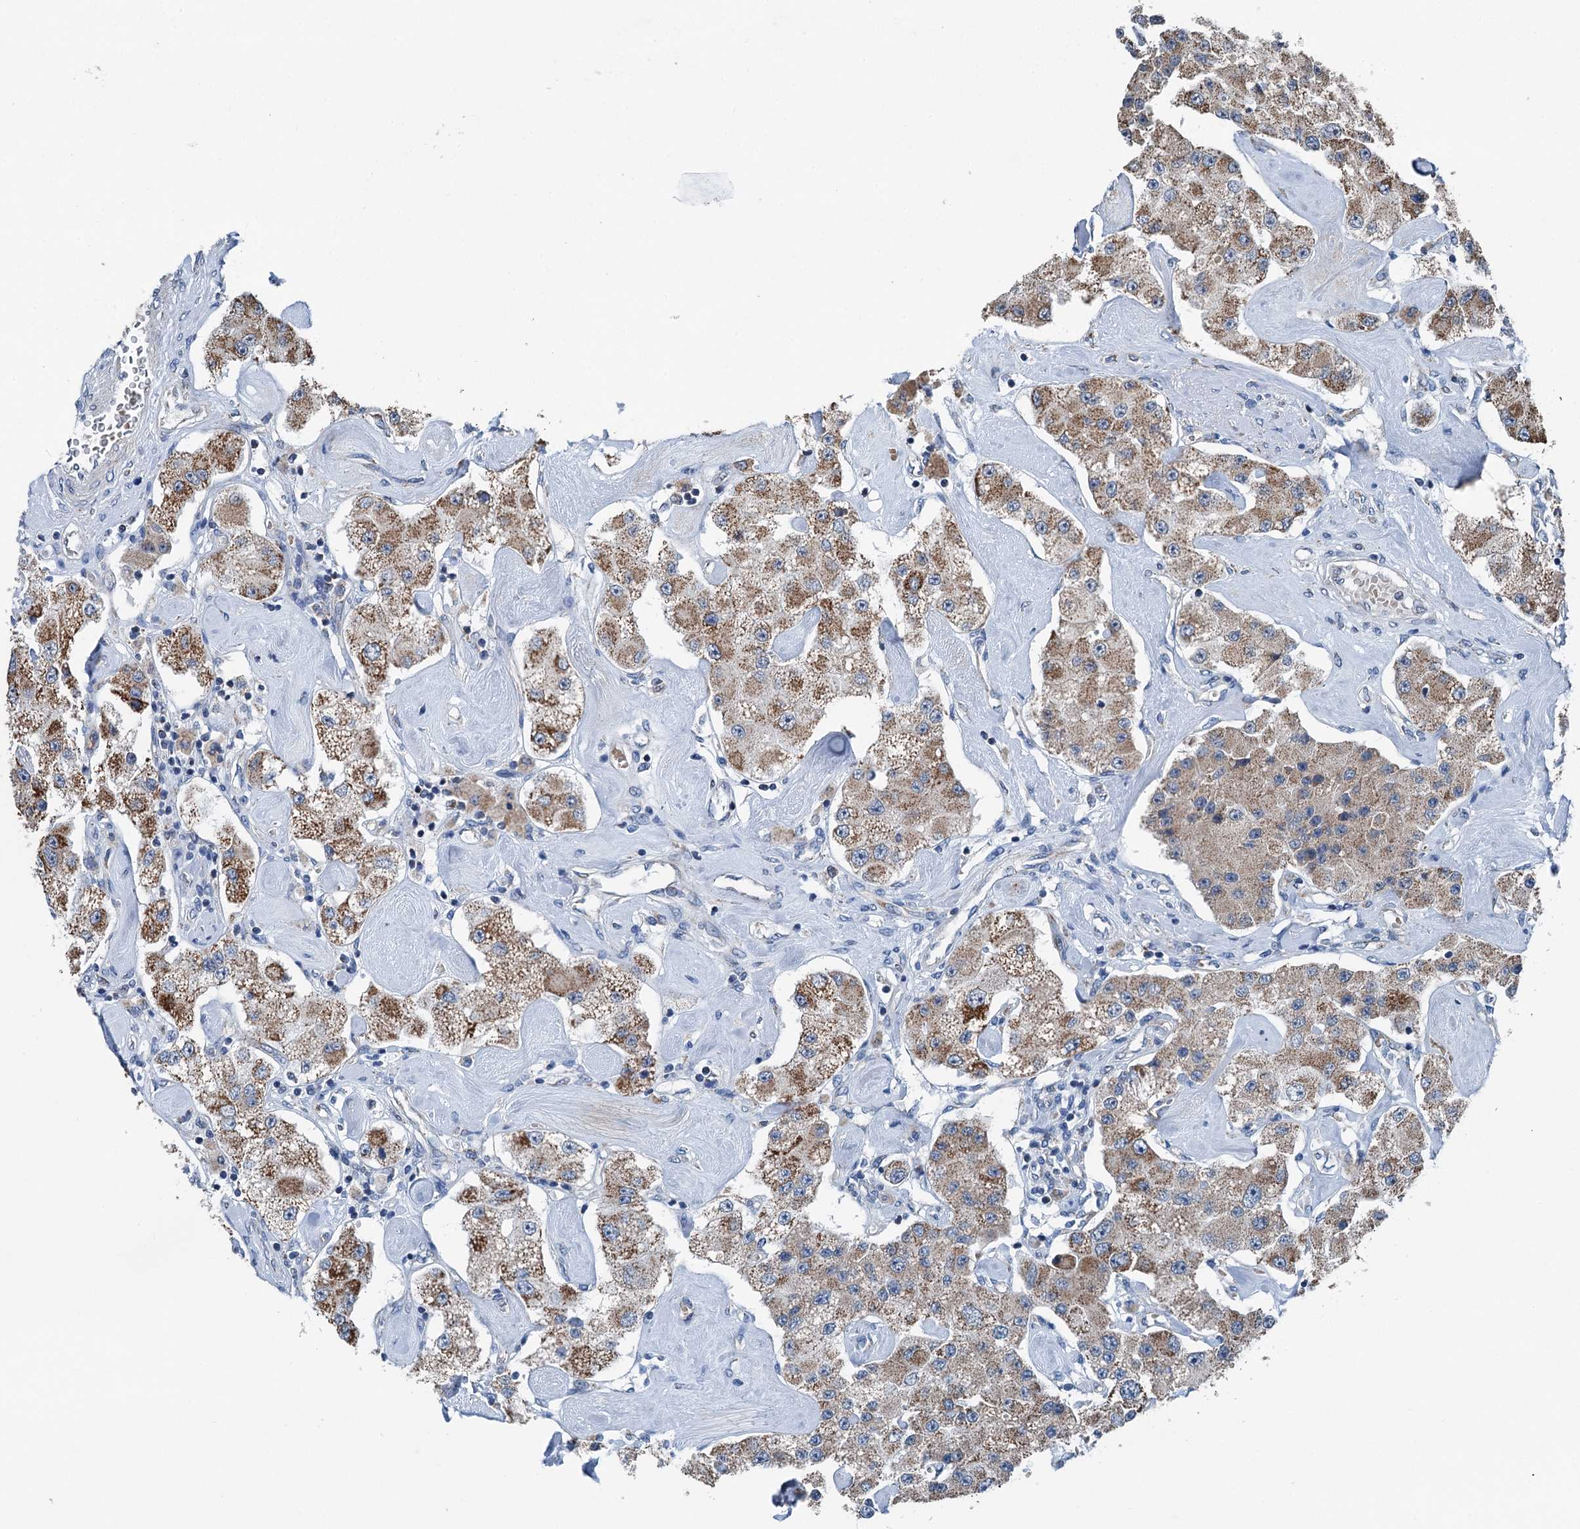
{"staining": {"intensity": "moderate", "quantity": ">75%", "location": "cytoplasmic/membranous"}, "tissue": "carcinoid", "cell_type": "Tumor cells", "image_type": "cancer", "snomed": [{"axis": "morphology", "description": "Carcinoid, malignant, NOS"}, {"axis": "topography", "description": "Pancreas"}], "caption": "Protein expression analysis of human carcinoid reveals moderate cytoplasmic/membranous positivity in about >75% of tumor cells.", "gene": "TRPT1", "patient": {"sex": "male", "age": 41}}